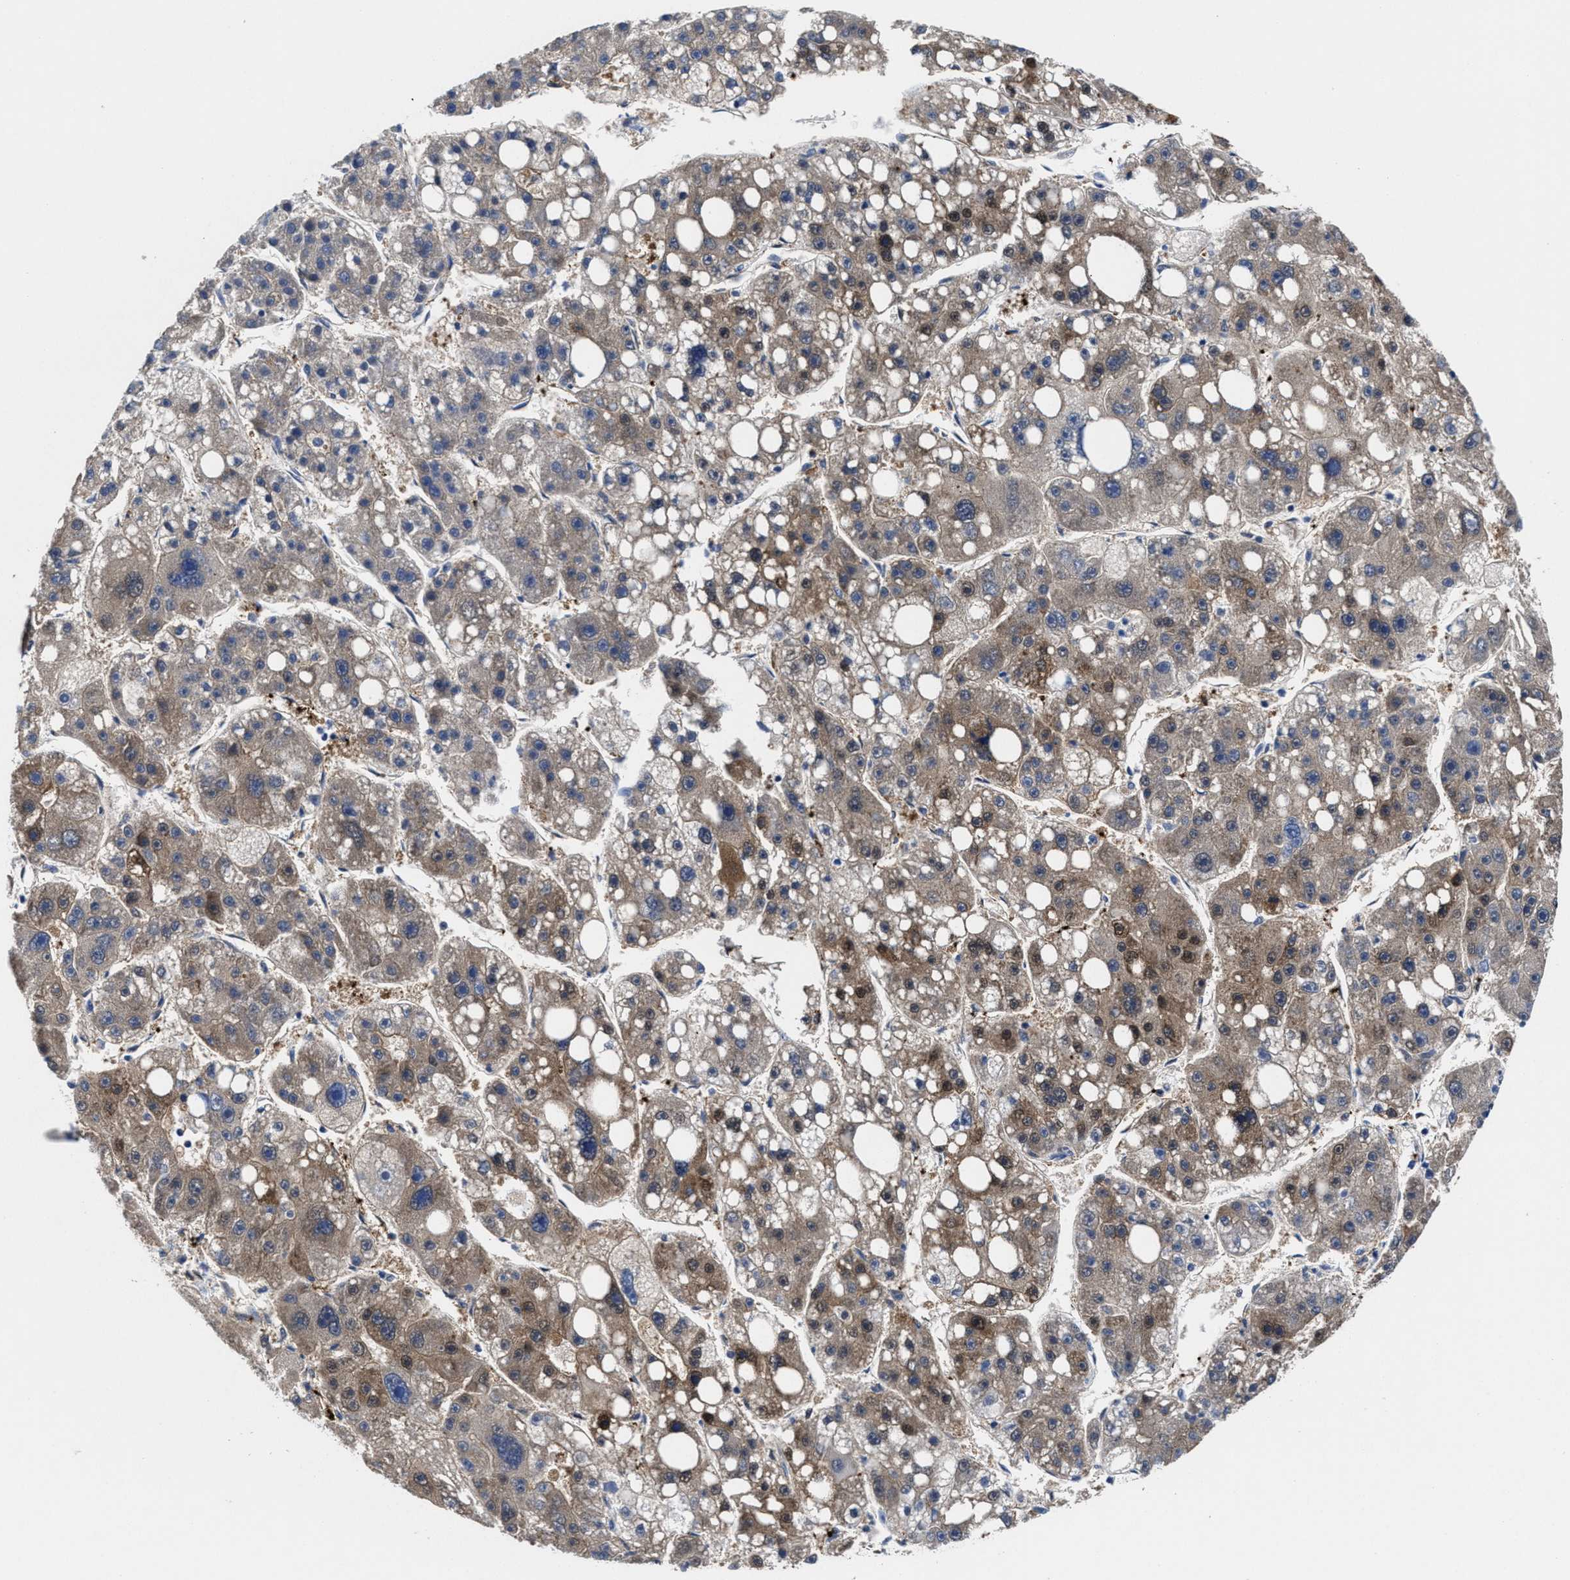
{"staining": {"intensity": "moderate", "quantity": "<25%", "location": "cytoplasmic/membranous"}, "tissue": "liver cancer", "cell_type": "Tumor cells", "image_type": "cancer", "snomed": [{"axis": "morphology", "description": "Carcinoma, Hepatocellular, NOS"}, {"axis": "topography", "description": "Liver"}], "caption": "Tumor cells reveal moderate cytoplasmic/membranous staining in about <25% of cells in liver cancer.", "gene": "ACLY", "patient": {"sex": "female", "age": 61}}